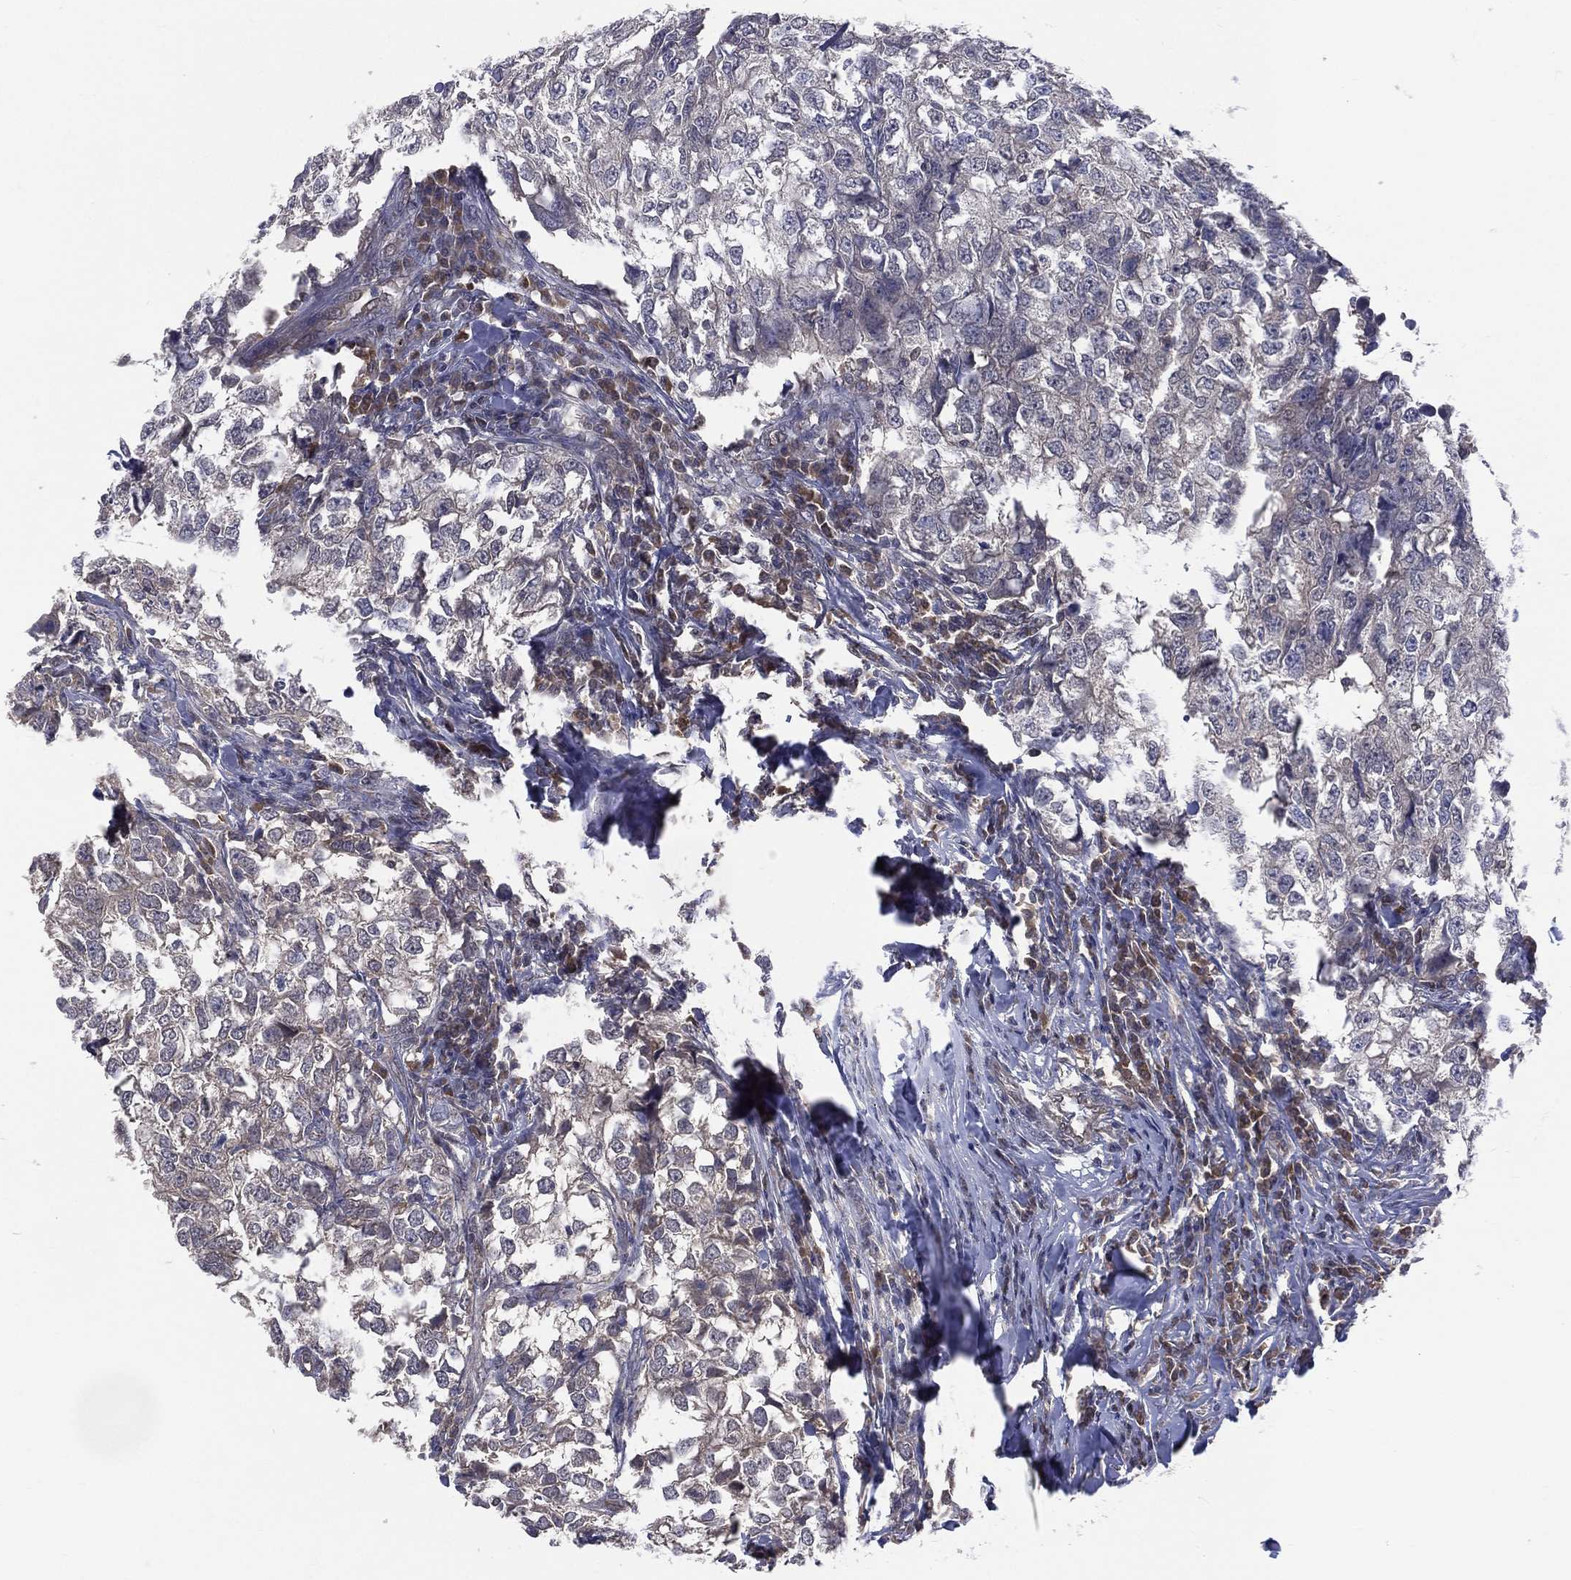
{"staining": {"intensity": "negative", "quantity": "none", "location": "none"}, "tissue": "breast cancer", "cell_type": "Tumor cells", "image_type": "cancer", "snomed": [{"axis": "morphology", "description": "Duct carcinoma"}, {"axis": "topography", "description": "Breast"}], "caption": "High power microscopy photomicrograph of an IHC micrograph of invasive ductal carcinoma (breast), revealing no significant staining in tumor cells. (DAB (3,3'-diaminobenzidine) IHC visualized using brightfield microscopy, high magnification).", "gene": "DLG4", "patient": {"sex": "female", "age": 30}}